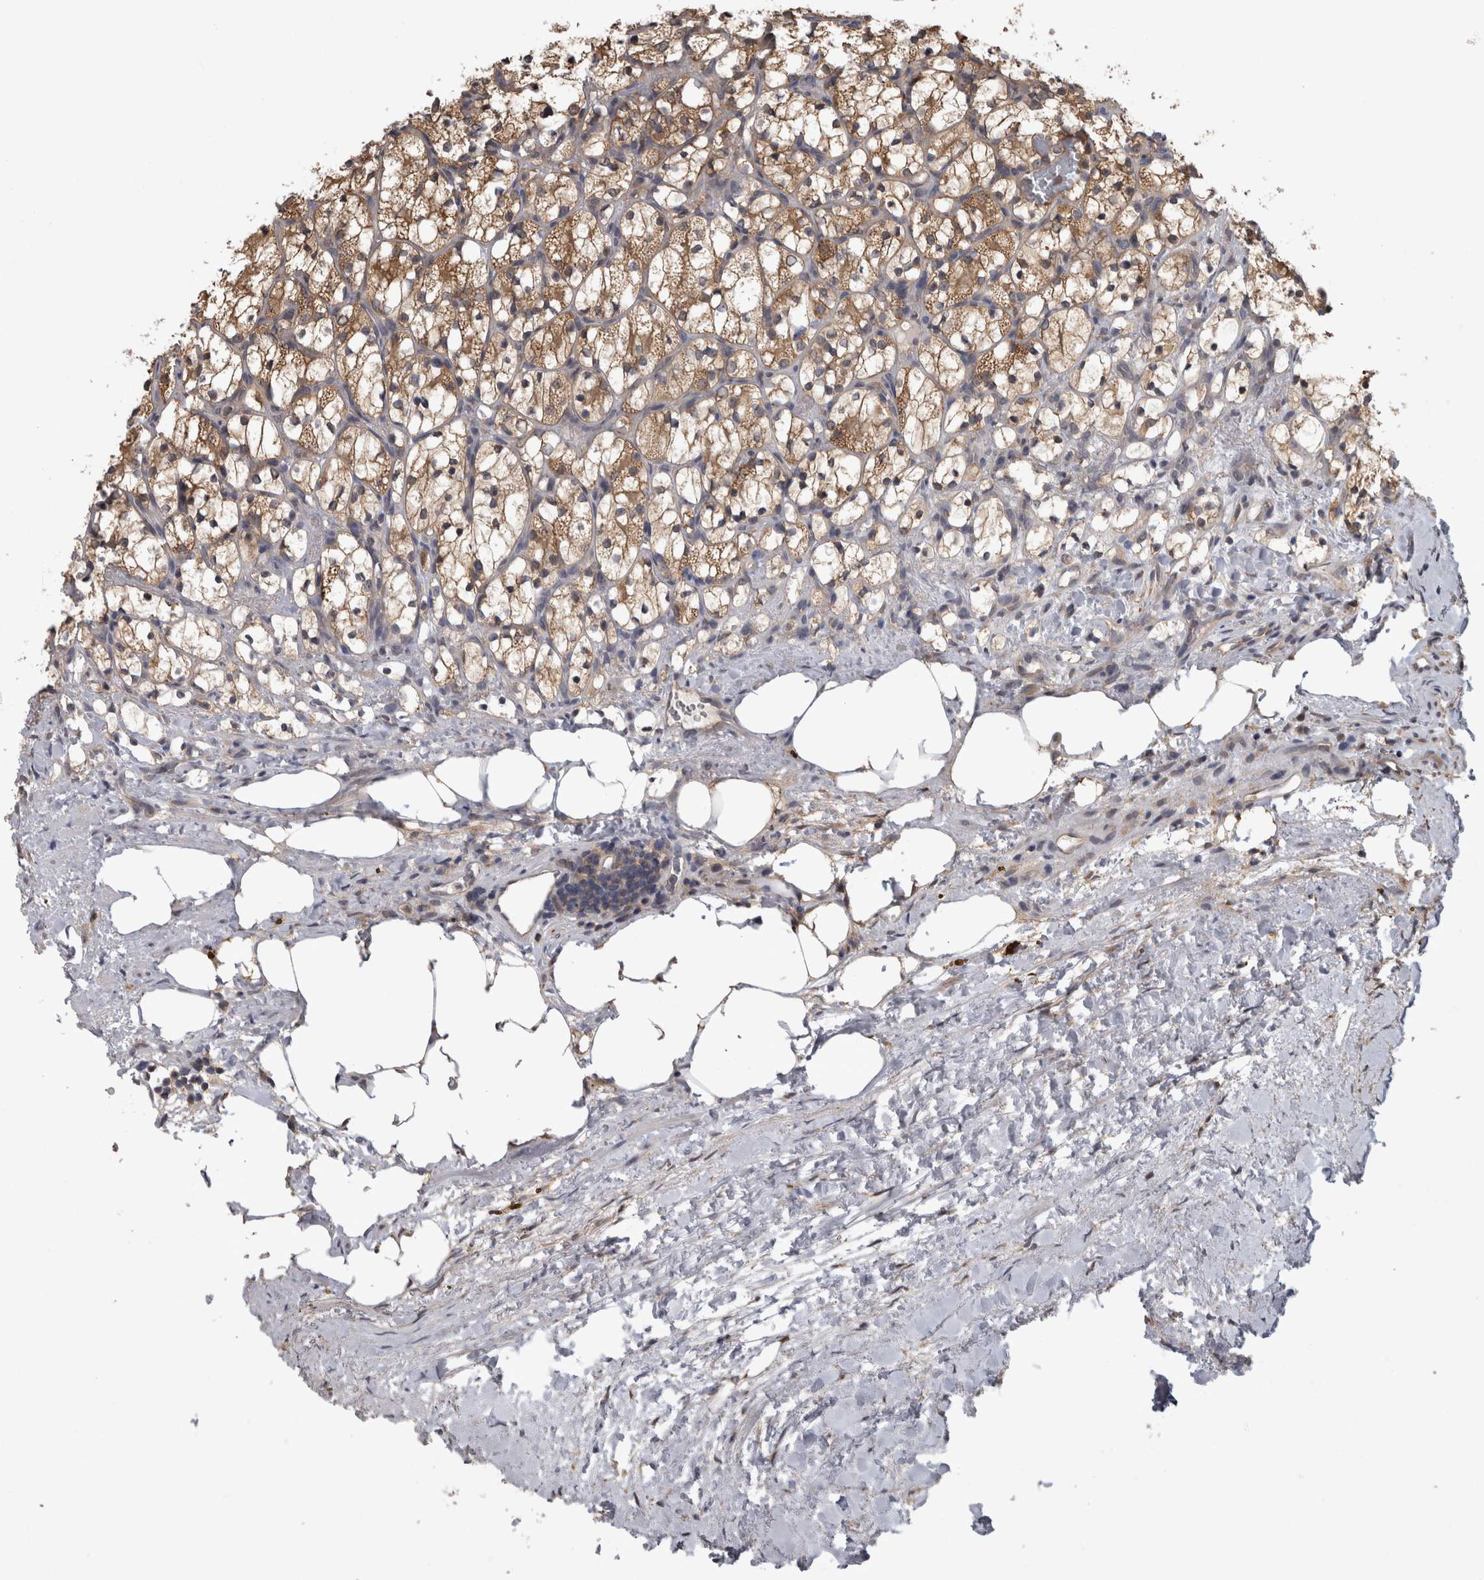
{"staining": {"intensity": "weak", "quantity": ">75%", "location": "cytoplasmic/membranous"}, "tissue": "renal cancer", "cell_type": "Tumor cells", "image_type": "cancer", "snomed": [{"axis": "morphology", "description": "Adenocarcinoma, NOS"}, {"axis": "topography", "description": "Kidney"}], "caption": "Renal adenocarcinoma stained for a protein (brown) exhibits weak cytoplasmic/membranous positive positivity in approximately >75% of tumor cells.", "gene": "APRT", "patient": {"sex": "female", "age": 69}}